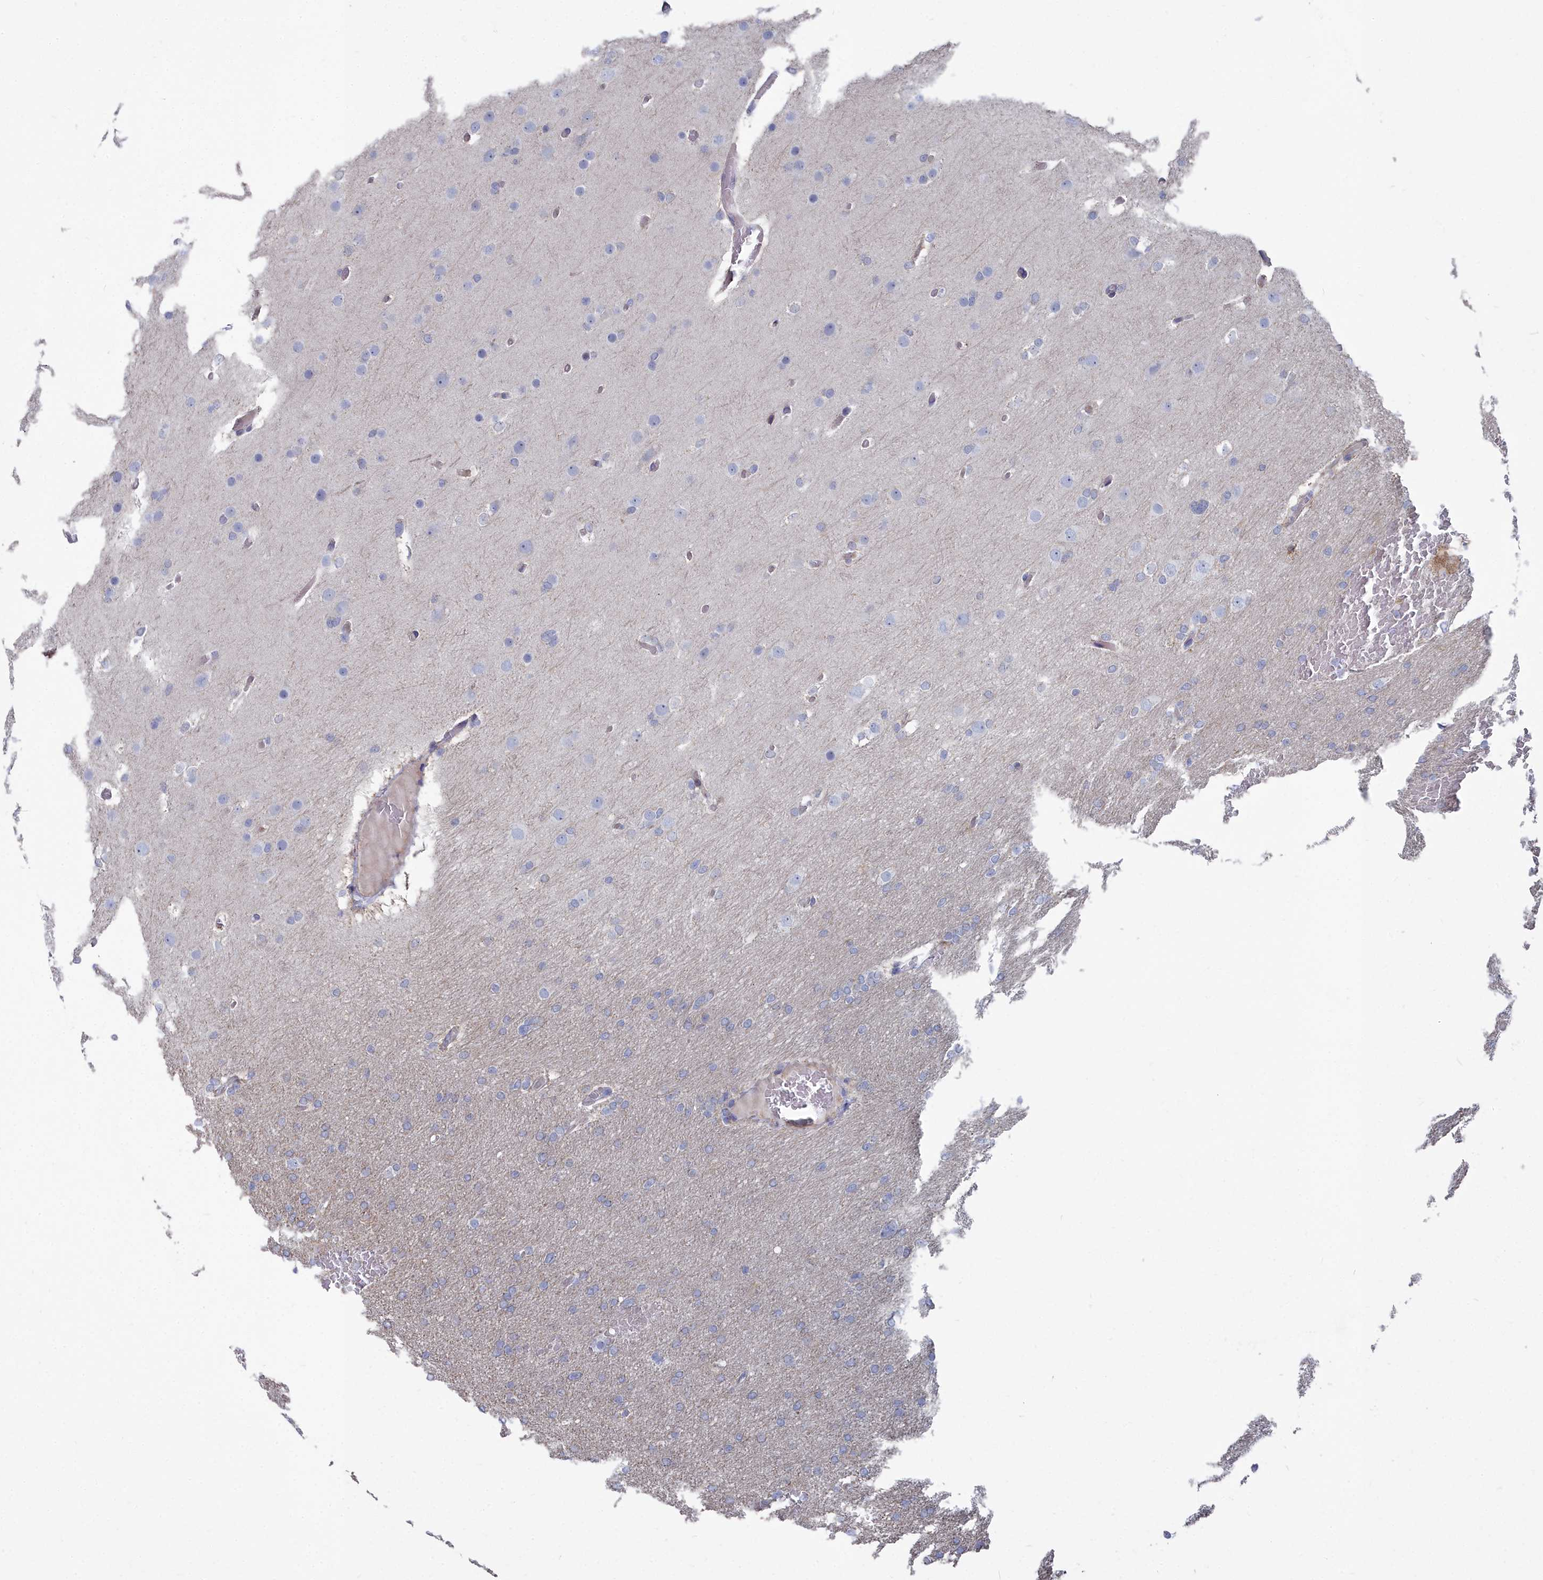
{"staining": {"intensity": "negative", "quantity": "none", "location": "none"}, "tissue": "glioma", "cell_type": "Tumor cells", "image_type": "cancer", "snomed": [{"axis": "morphology", "description": "Glioma, malignant, High grade"}, {"axis": "topography", "description": "Cerebral cortex"}], "caption": "IHC photomicrograph of human glioma stained for a protein (brown), which demonstrates no staining in tumor cells.", "gene": "SHISAL2A", "patient": {"sex": "female", "age": 36}}